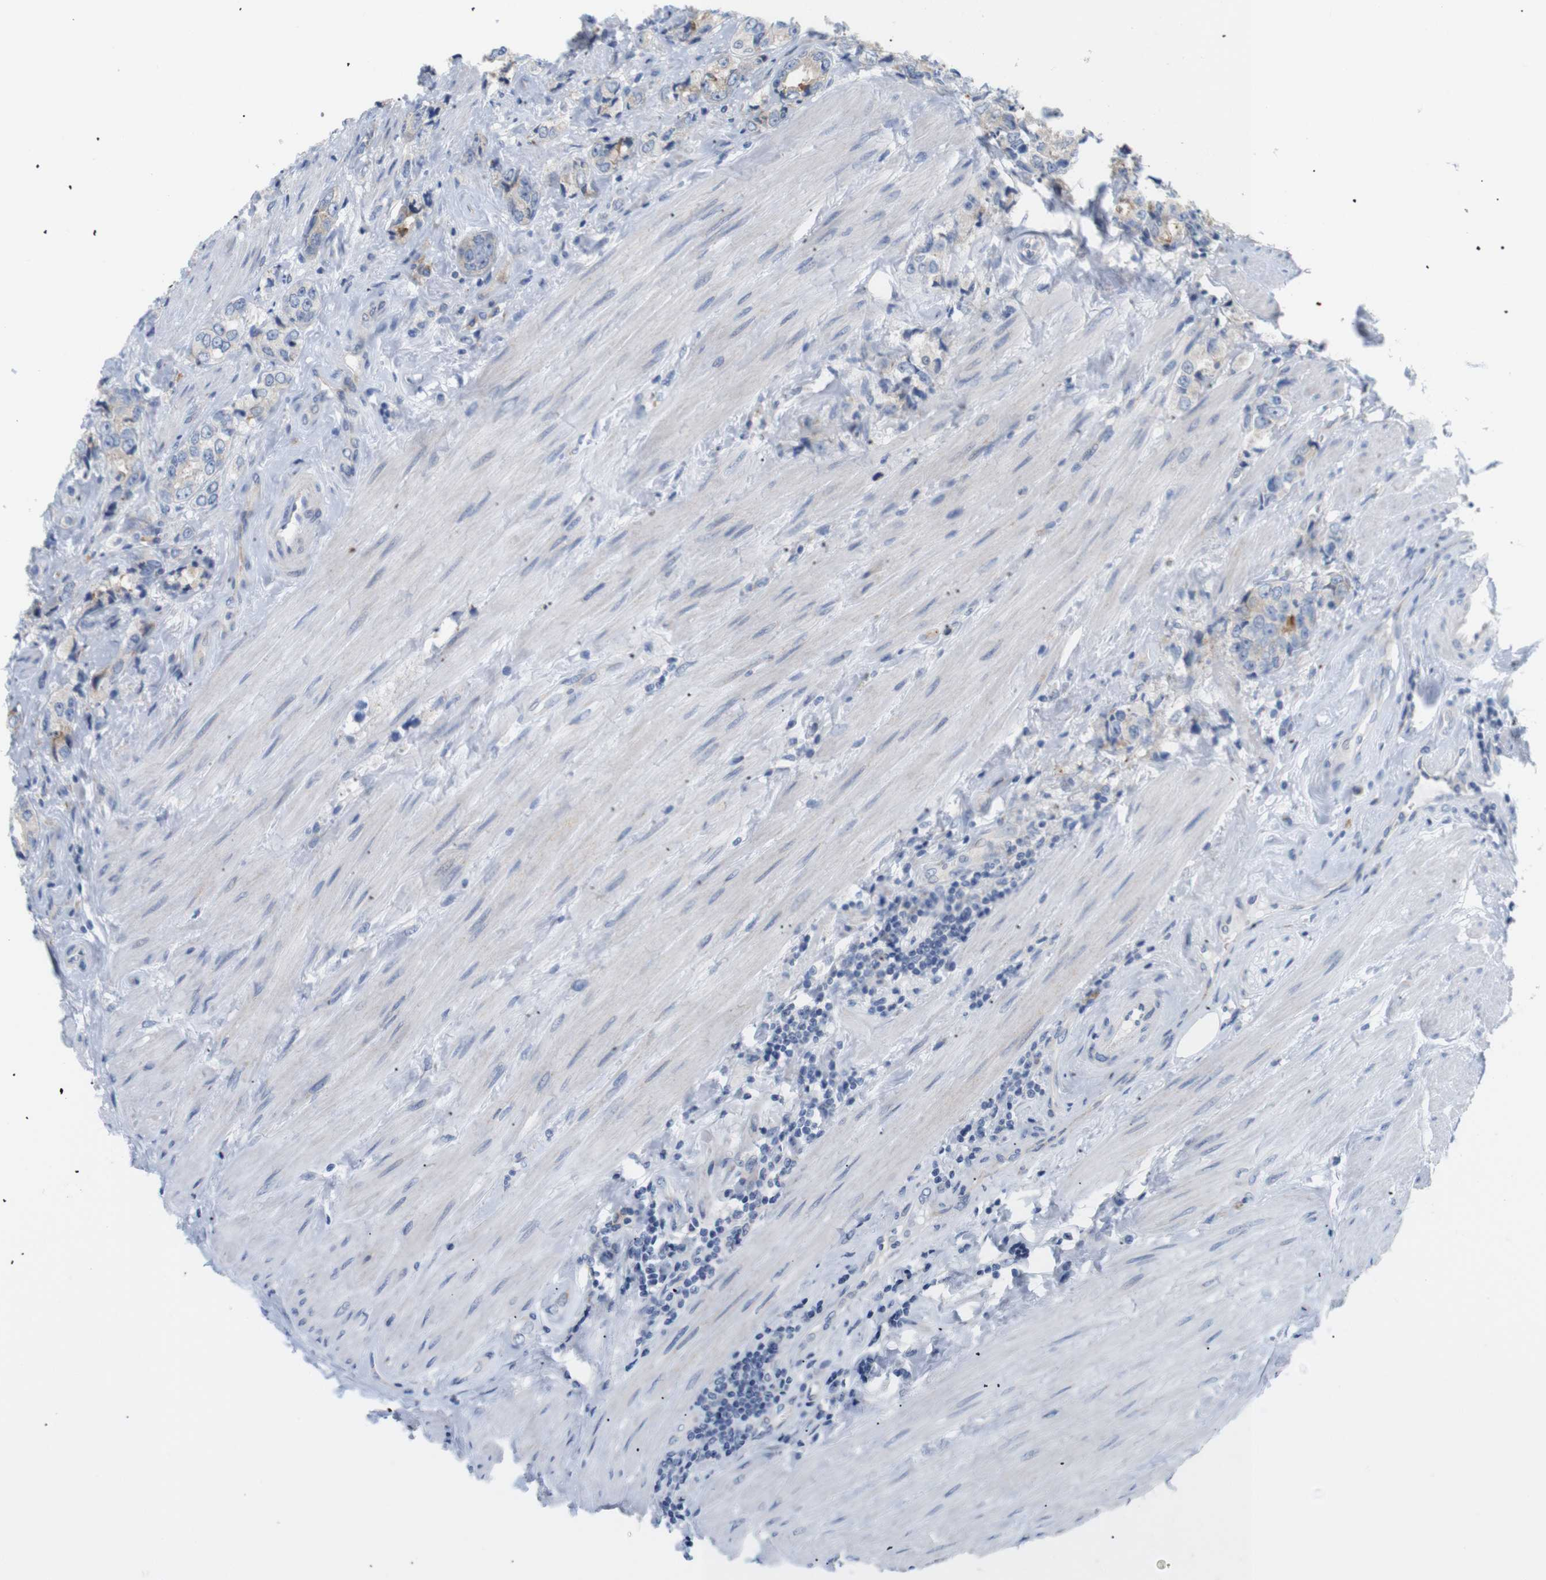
{"staining": {"intensity": "weak", "quantity": "<25%", "location": "cytoplasmic/membranous"}, "tissue": "prostate cancer", "cell_type": "Tumor cells", "image_type": "cancer", "snomed": [{"axis": "morphology", "description": "Adenocarcinoma, High grade"}, {"axis": "topography", "description": "Prostate"}], "caption": "Photomicrograph shows no protein staining in tumor cells of prostate high-grade adenocarcinoma tissue.", "gene": "TRIM5", "patient": {"sex": "male", "age": 61}}